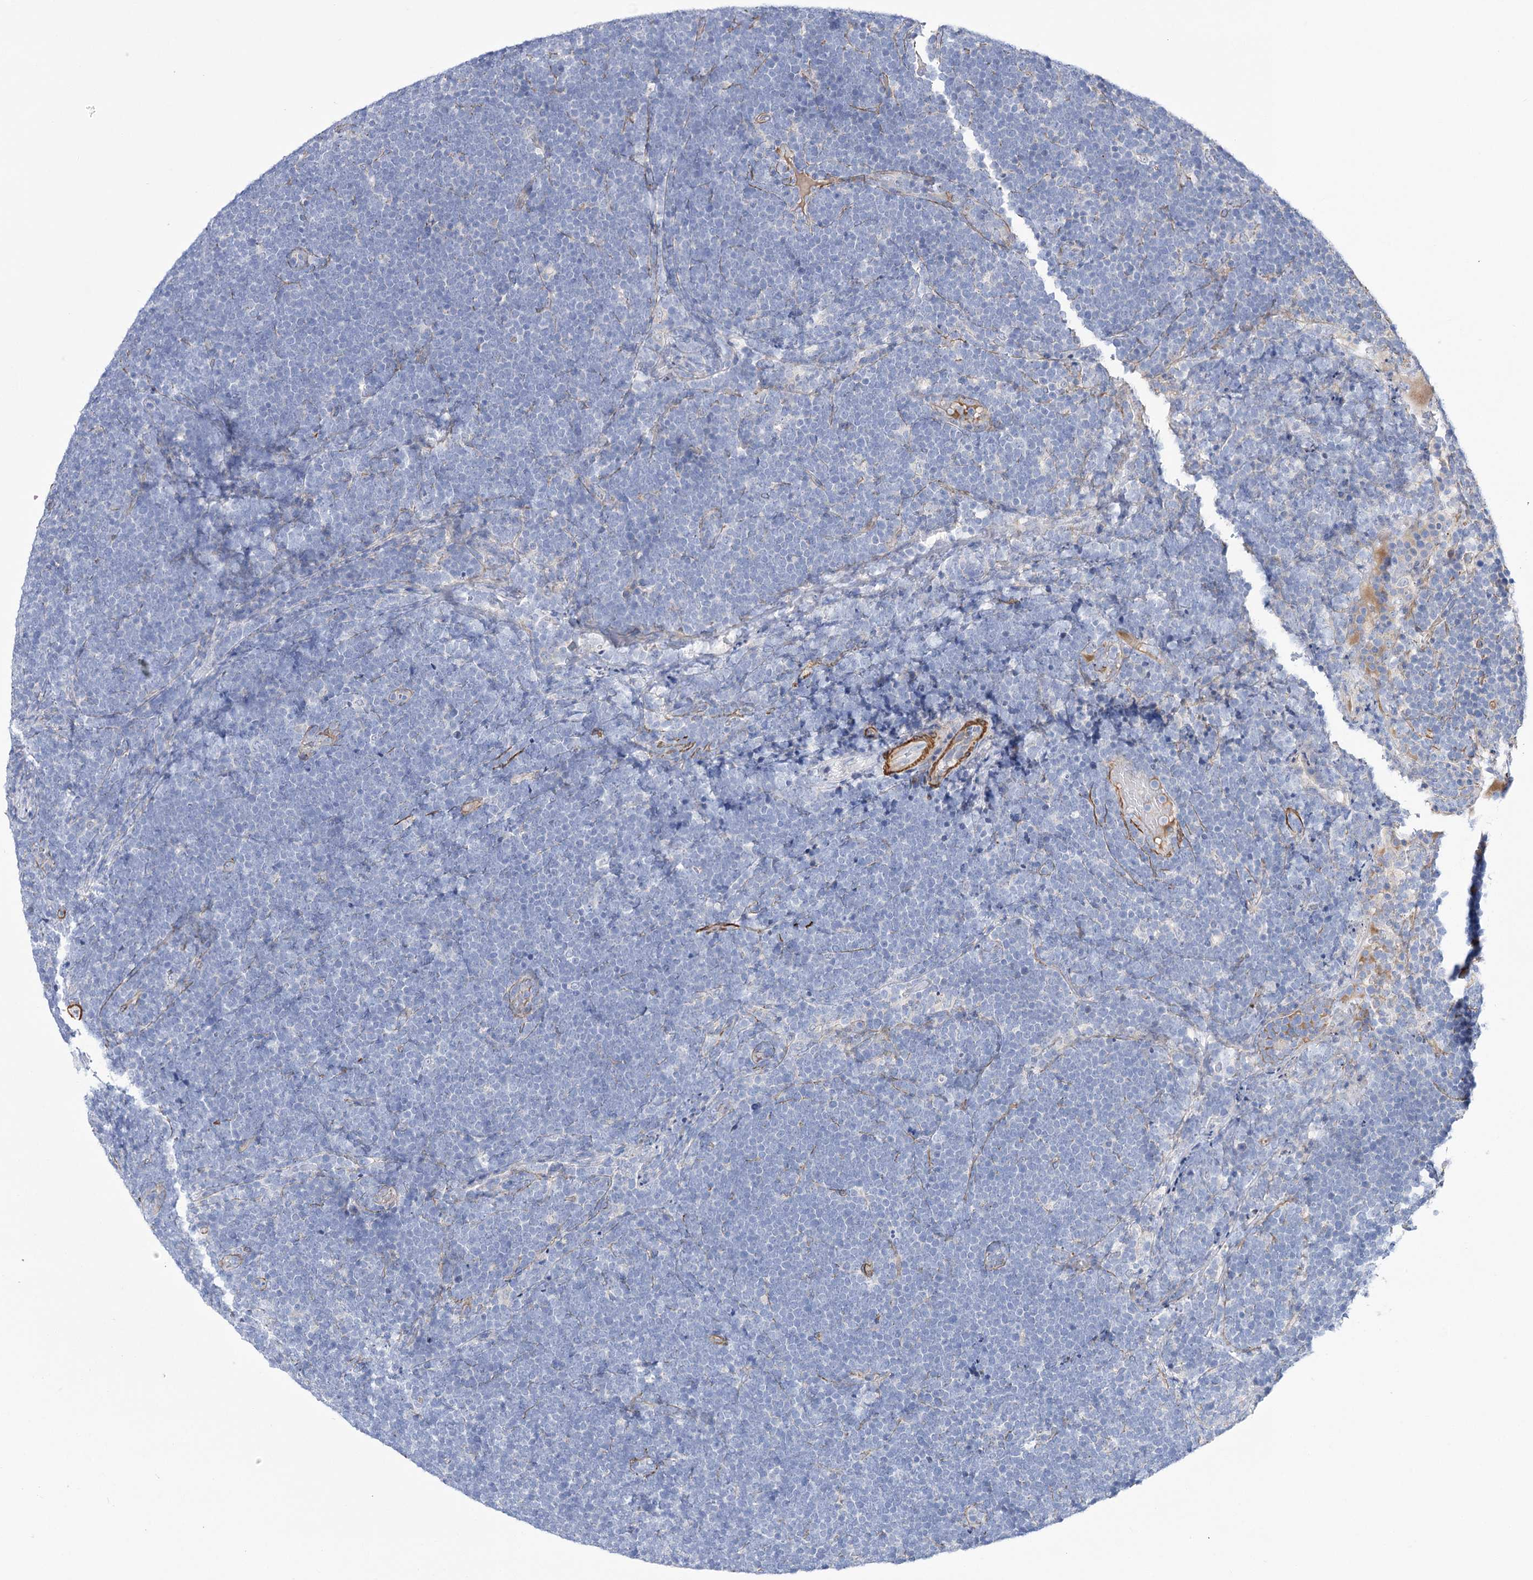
{"staining": {"intensity": "negative", "quantity": "none", "location": "none"}, "tissue": "lymphoma", "cell_type": "Tumor cells", "image_type": "cancer", "snomed": [{"axis": "morphology", "description": "Malignant lymphoma, non-Hodgkin's type, High grade"}, {"axis": "topography", "description": "Lymph node"}], "caption": "The immunohistochemistry image has no significant staining in tumor cells of lymphoma tissue. The staining was performed using DAB to visualize the protein expression in brown, while the nuclei were stained in blue with hematoxylin (Magnification: 20x).", "gene": "WASHC3", "patient": {"sex": "male", "age": 13}}